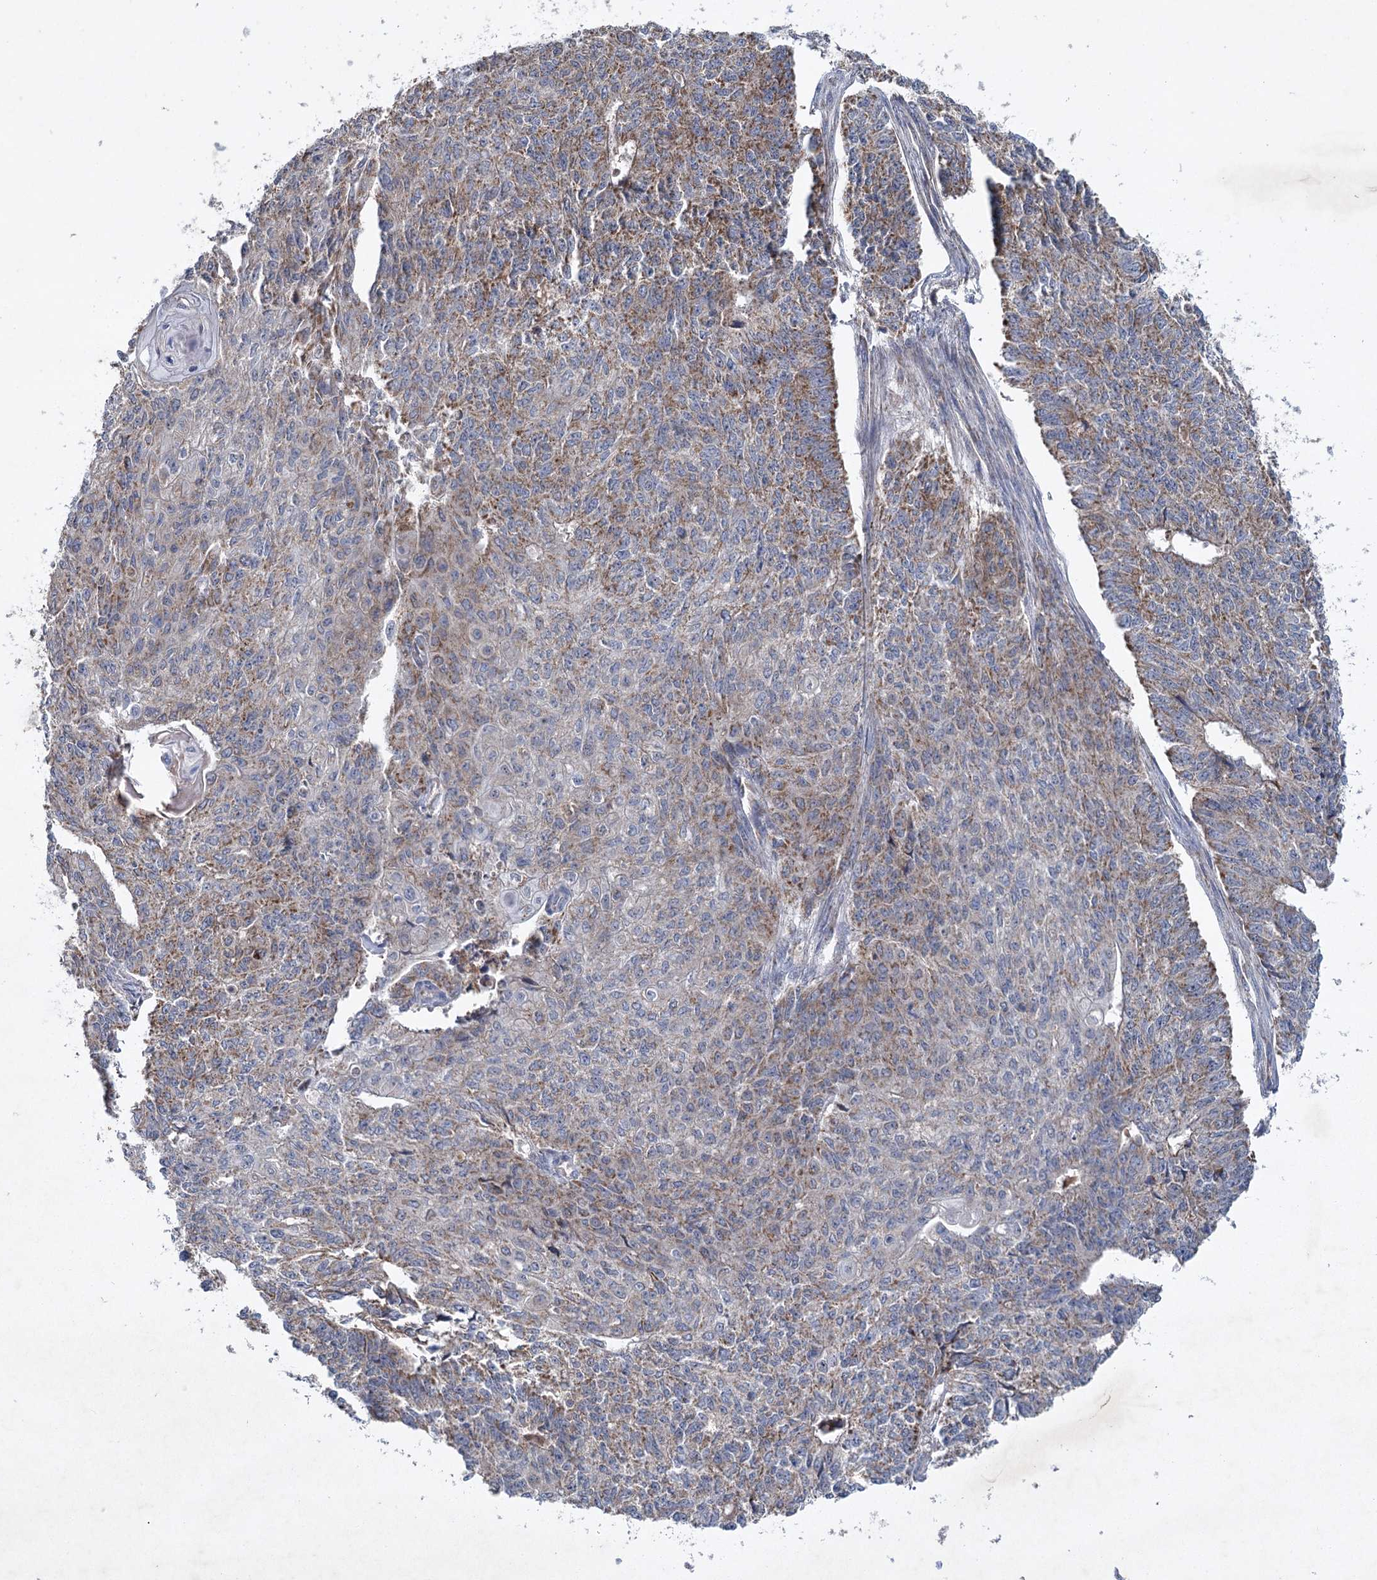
{"staining": {"intensity": "moderate", "quantity": "25%-75%", "location": "cytoplasmic/membranous"}, "tissue": "endometrial cancer", "cell_type": "Tumor cells", "image_type": "cancer", "snomed": [{"axis": "morphology", "description": "Adenocarcinoma, NOS"}, {"axis": "topography", "description": "Endometrium"}], "caption": "Immunohistochemistry (IHC) (DAB) staining of human adenocarcinoma (endometrial) shows moderate cytoplasmic/membranous protein staining in about 25%-75% of tumor cells.", "gene": "MRPL44", "patient": {"sex": "female", "age": 32}}